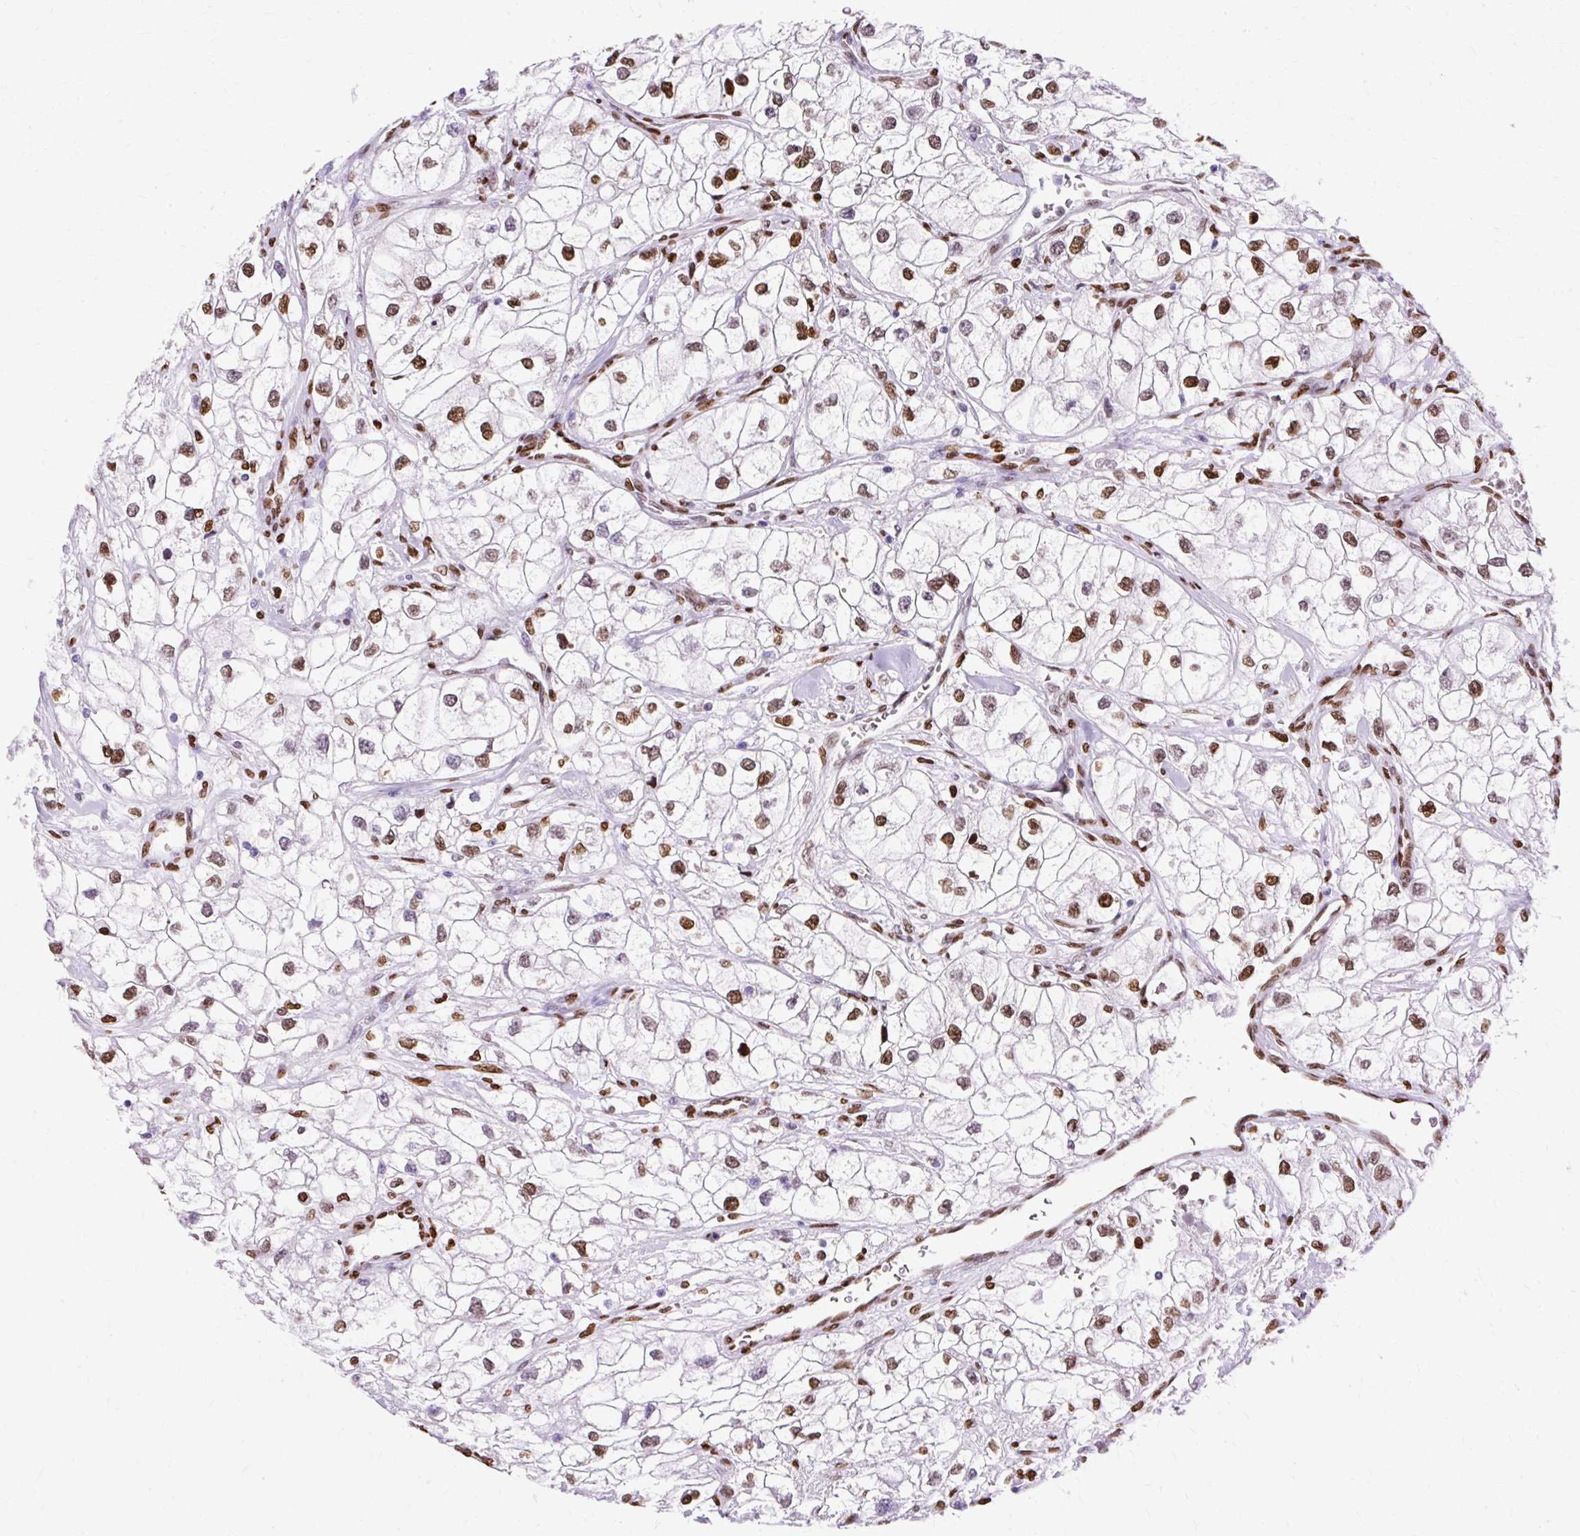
{"staining": {"intensity": "strong", "quantity": ">75%", "location": "nuclear"}, "tissue": "renal cancer", "cell_type": "Tumor cells", "image_type": "cancer", "snomed": [{"axis": "morphology", "description": "Adenocarcinoma, NOS"}, {"axis": "topography", "description": "Kidney"}], "caption": "High-power microscopy captured an IHC image of renal cancer, revealing strong nuclear staining in approximately >75% of tumor cells.", "gene": "TMEM184C", "patient": {"sex": "male", "age": 59}}